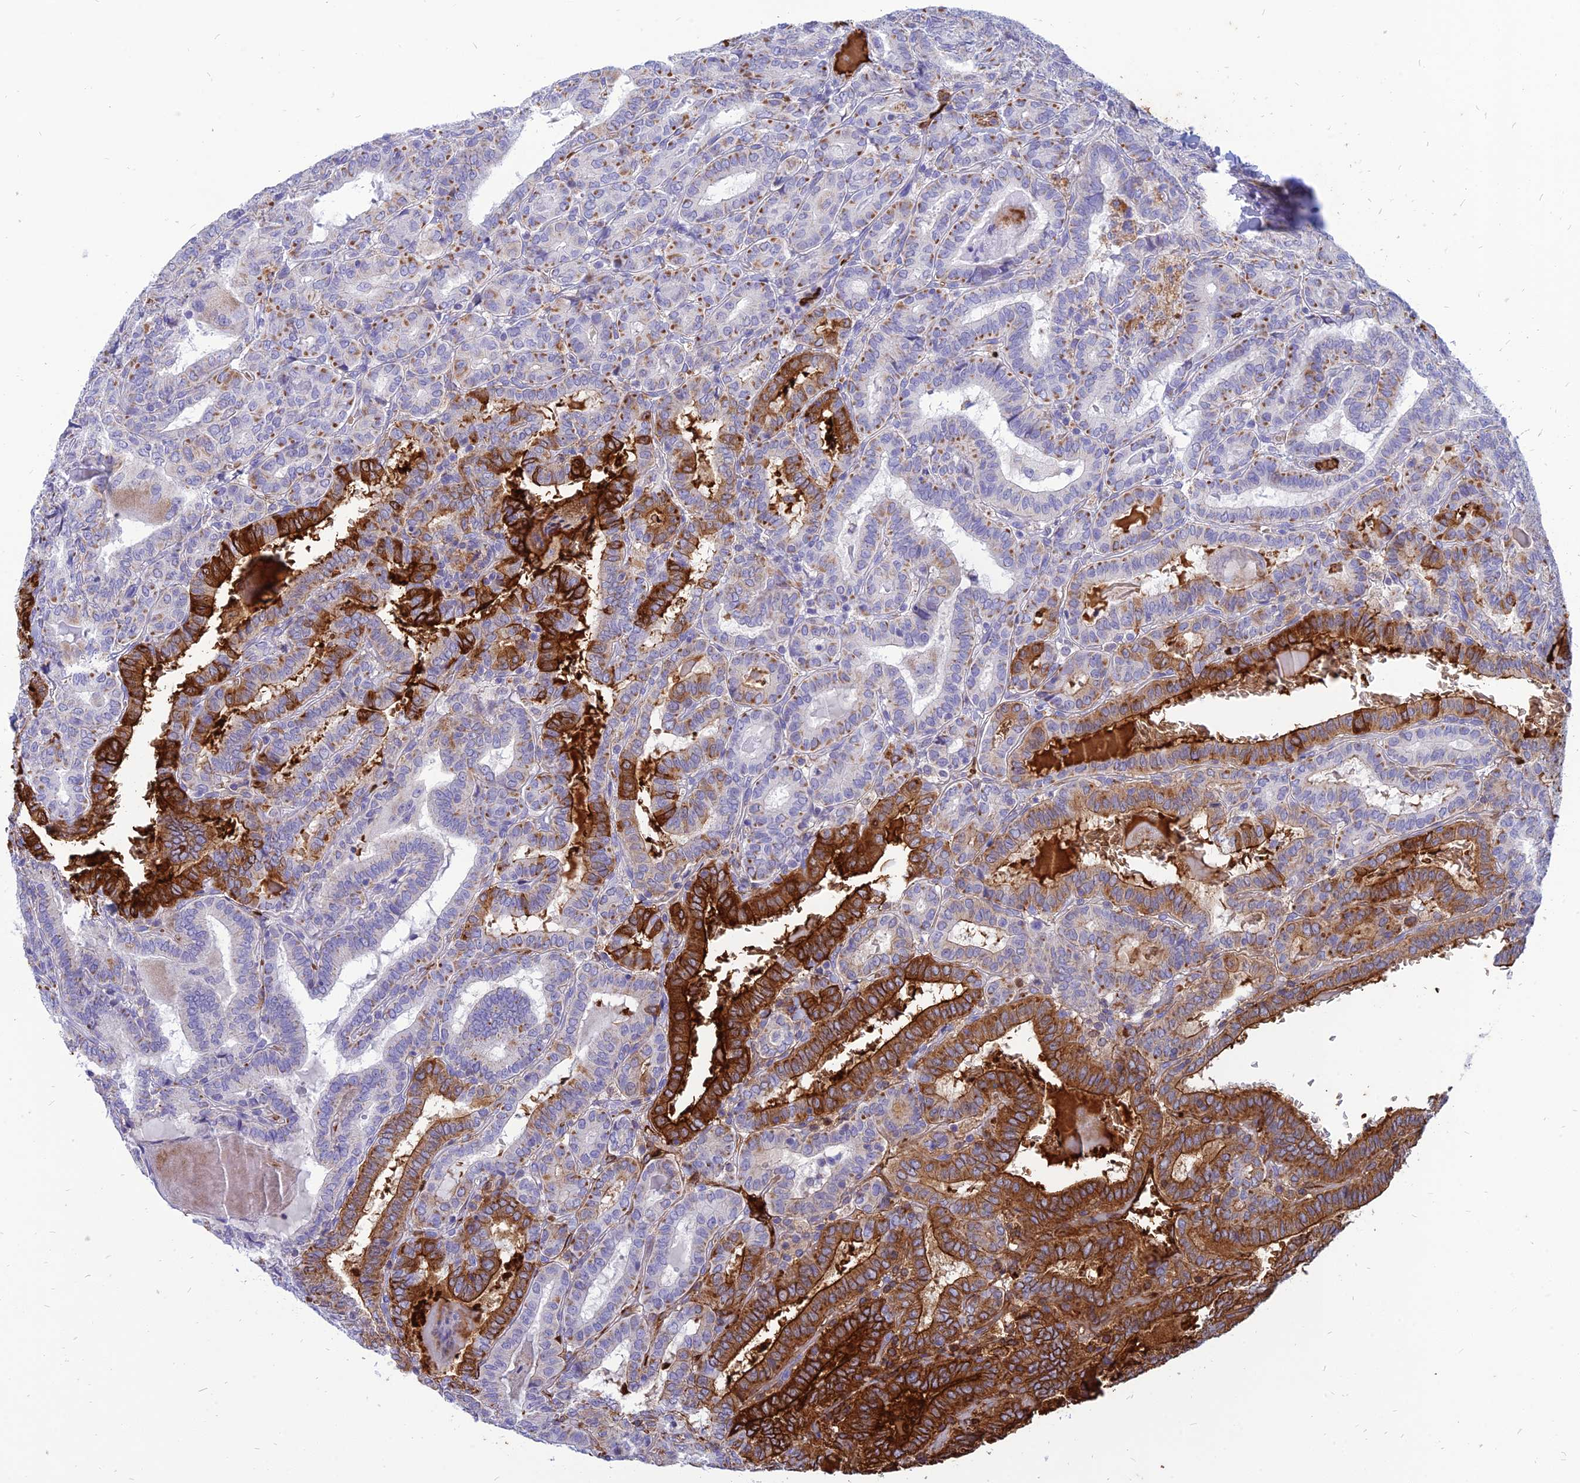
{"staining": {"intensity": "strong", "quantity": "<25%", "location": "cytoplasmic/membranous"}, "tissue": "thyroid cancer", "cell_type": "Tumor cells", "image_type": "cancer", "snomed": [{"axis": "morphology", "description": "Papillary adenocarcinoma, NOS"}, {"axis": "topography", "description": "Thyroid gland"}], "caption": "Human thyroid papillary adenocarcinoma stained with a brown dye demonstrates strong cytoplasmic/membranous positive positivity in about <25% of tumor cells.", "gene": "HHAT", "patient": {"sex": "female", "age": 72}}